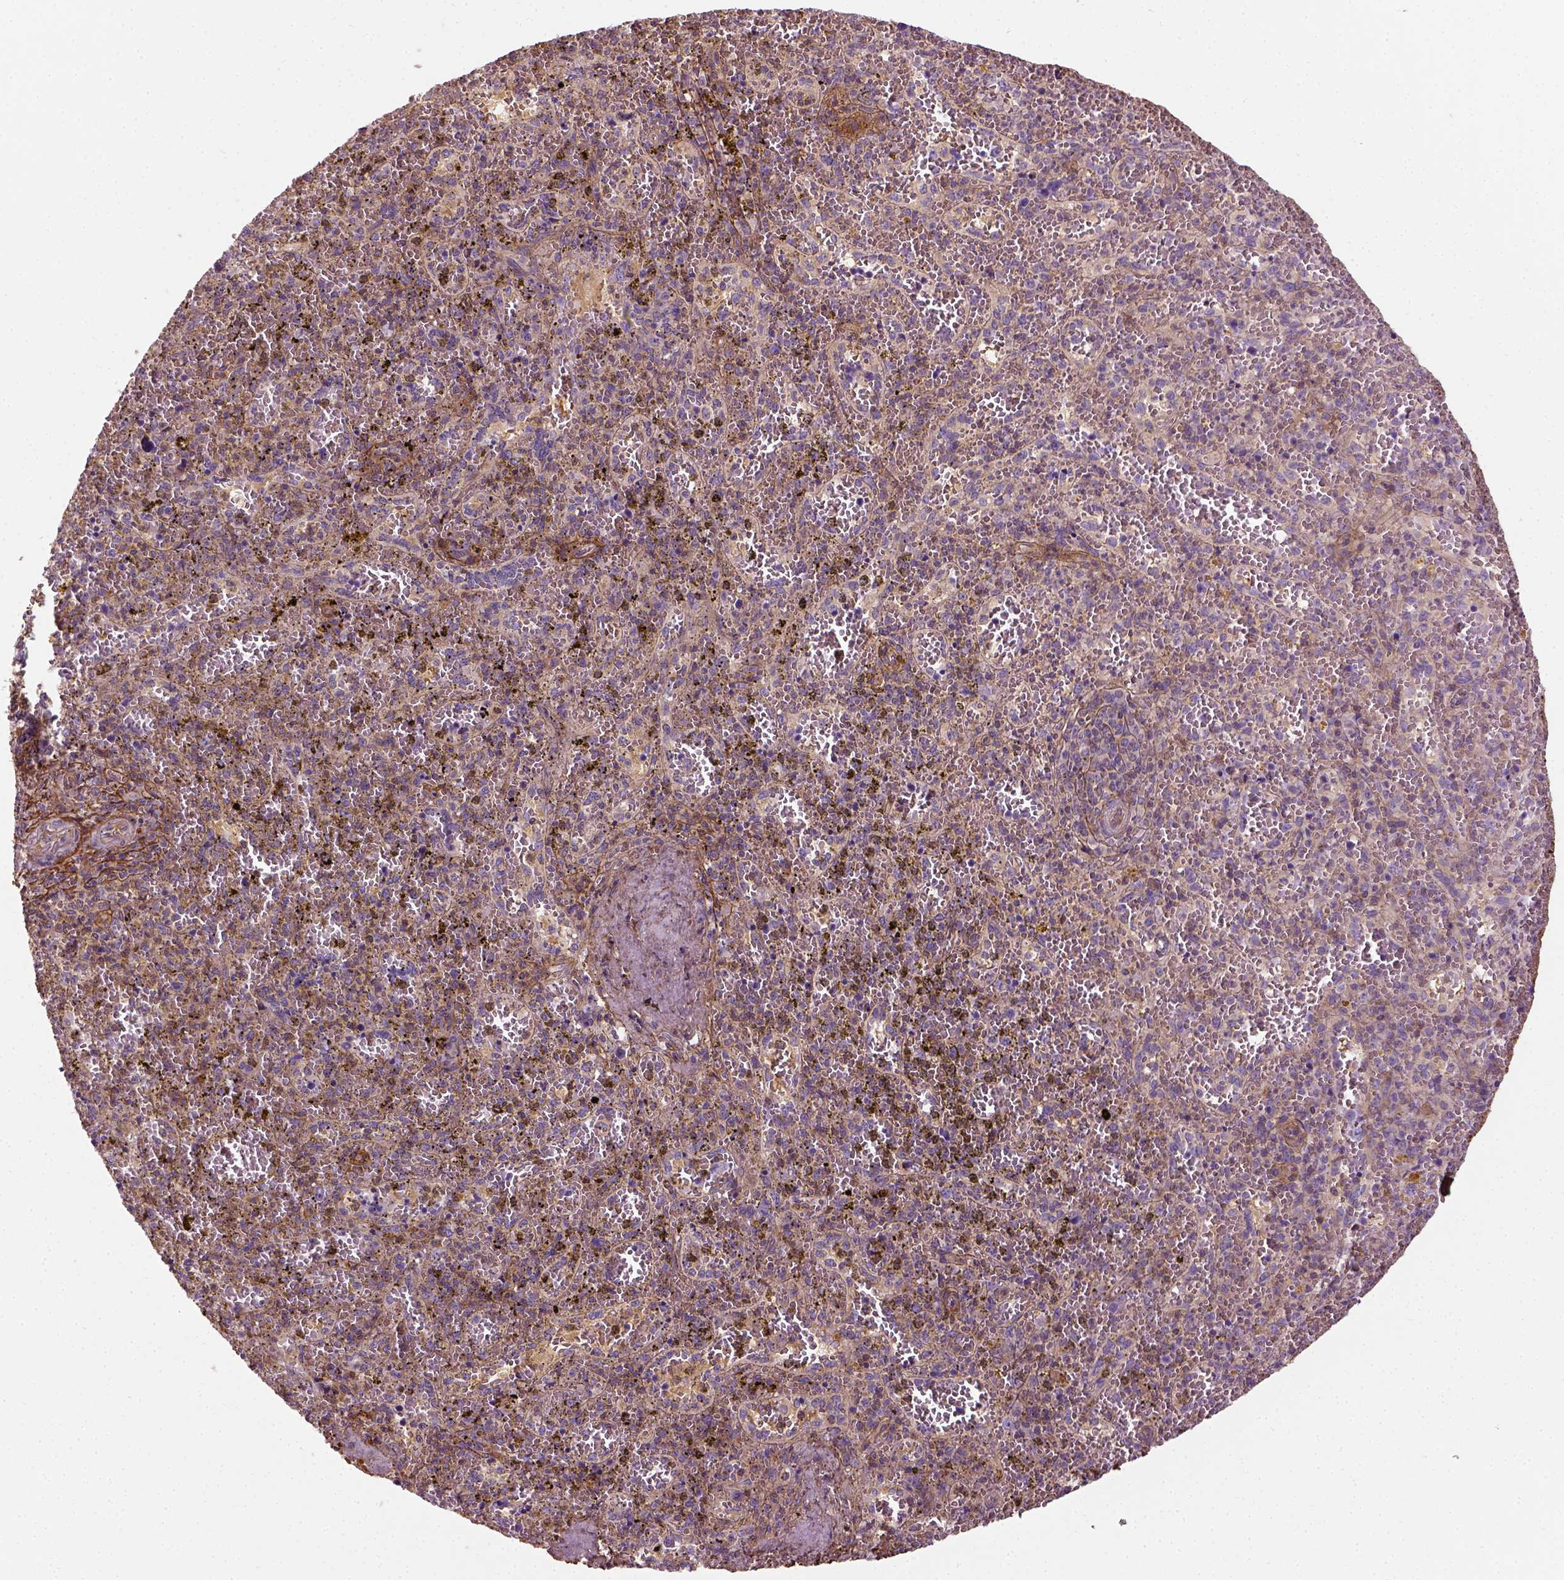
{"staining": {"intensity": "moderate", "quantity": "25%-75%", "location": "cytoplasmic/membranous"}, "tissue": "spleen", "cell_type": "Cells in red pulp", "image_type": "normal", "snomed": [{"axis": "morphology", "description": "Normal tissue, NOS"}, {"axis": "topography", "description": "Spleen"}], "caption": "This histopathology image demonstrates normal spleen stained with immunohistochemistry to label a protein in brown. The cytoplasmic/membranous of cells in red pulp show moderate positivity for the protein. Nuclei are counter-stained blue.", "gene": "COL6A2", "patient": {"sex": "female", "age": 50}}